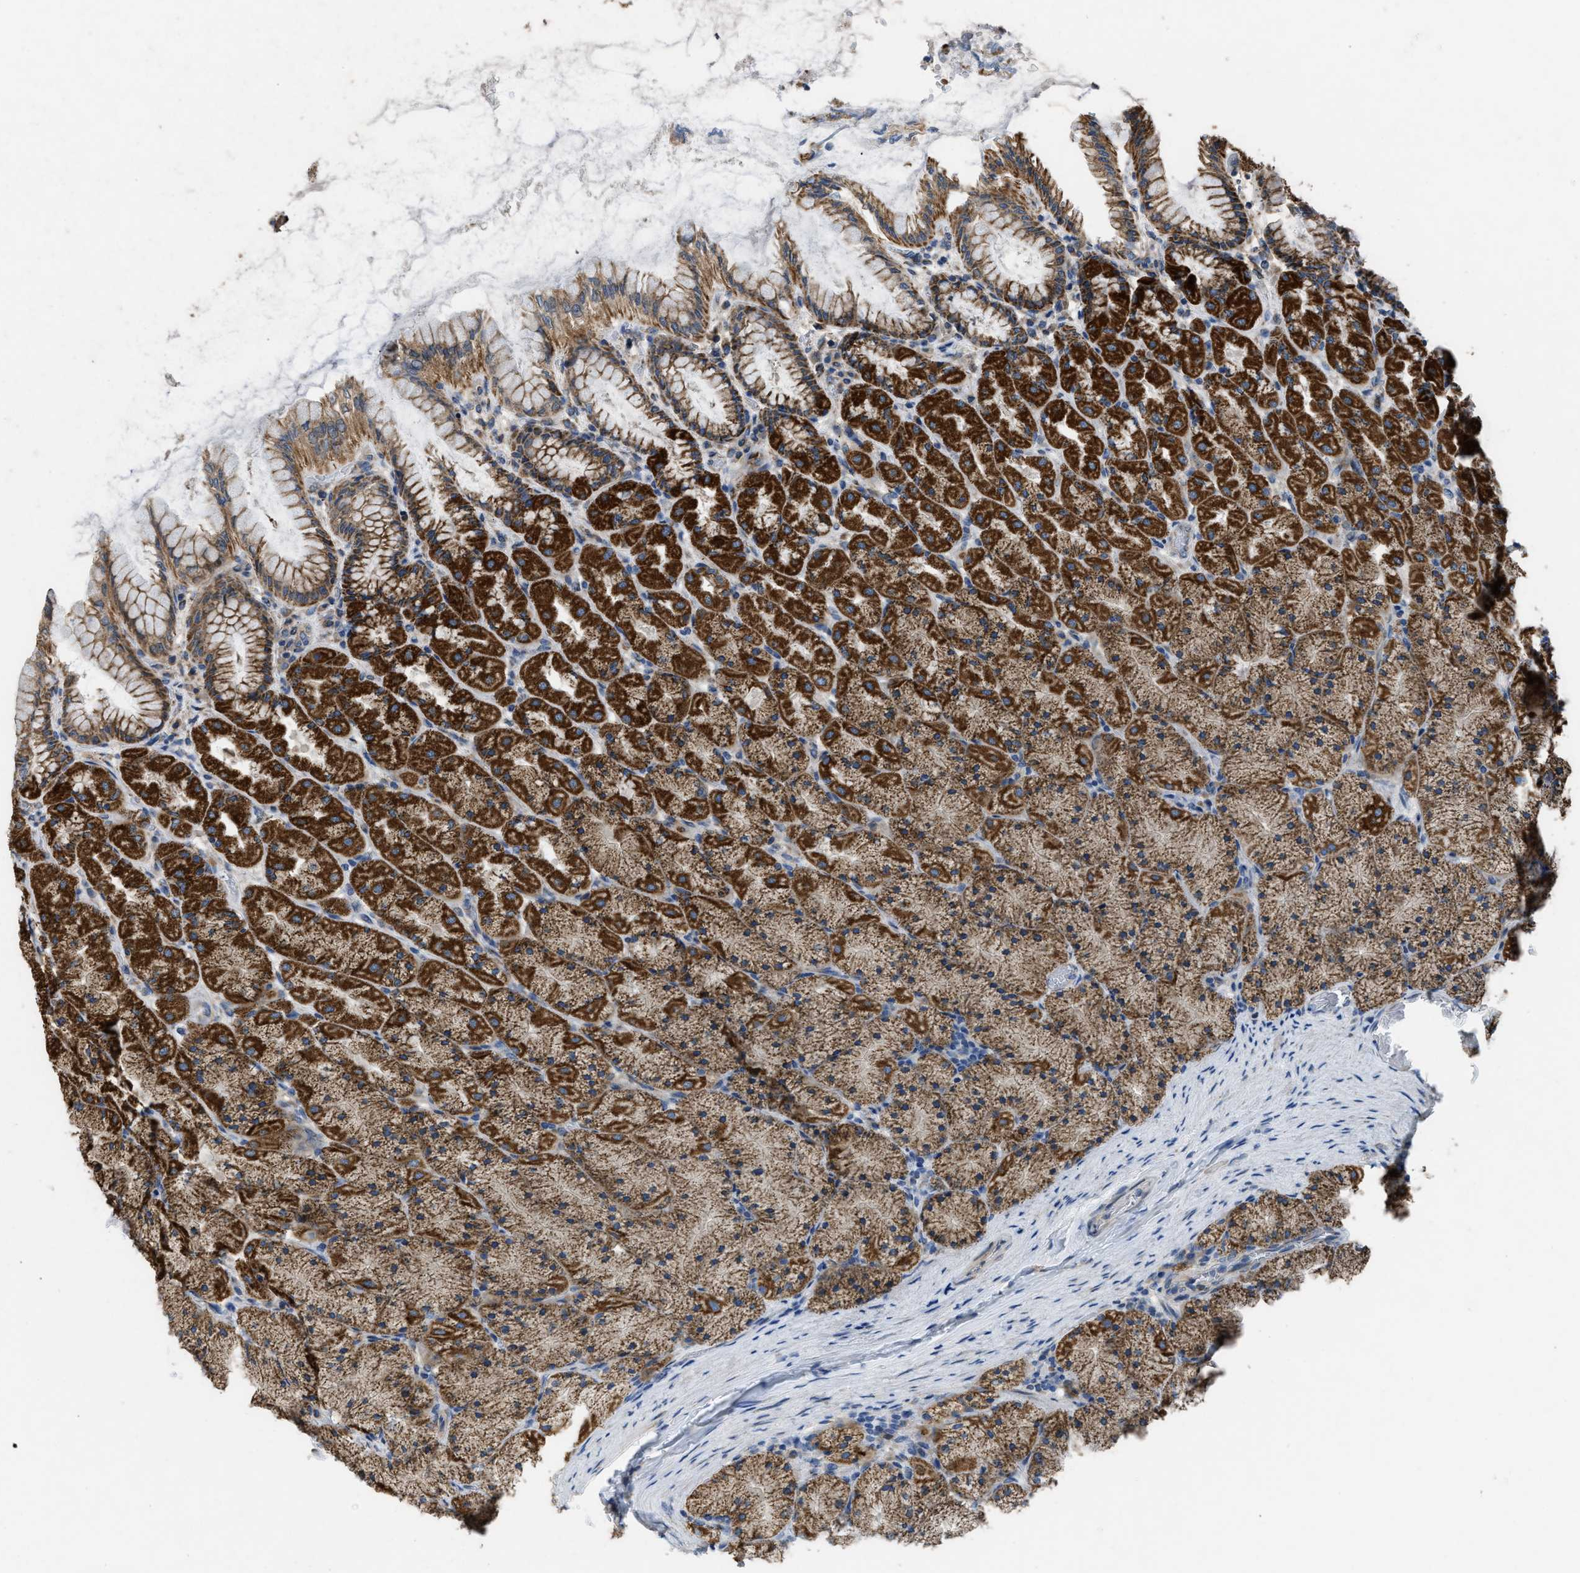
{"staining": {"intensity": "strong", "quantity": ">75%", "location": "cytoplasmic/membranous"}, "tissue": "stomach", "cell_type": "Glandular cells", "image_type": "normal", "snomed": [{"axis": "morphology", "description": "Normal tissue, NOS"}, {"axis": "topography", "description": "Stomach, upper"}], "caption": "Immunohistochemical staining of benign stomach displays >75% levels of strong cytoplasmic/membranous protein positivity in approximately >75% of glandular cells. (DAB (3,3'-diaminobenzidine) IHC with brightfield microscopy, high magnification).", "gene": "TMEM150A", "patient": {"sex": "female", "age": 56}}